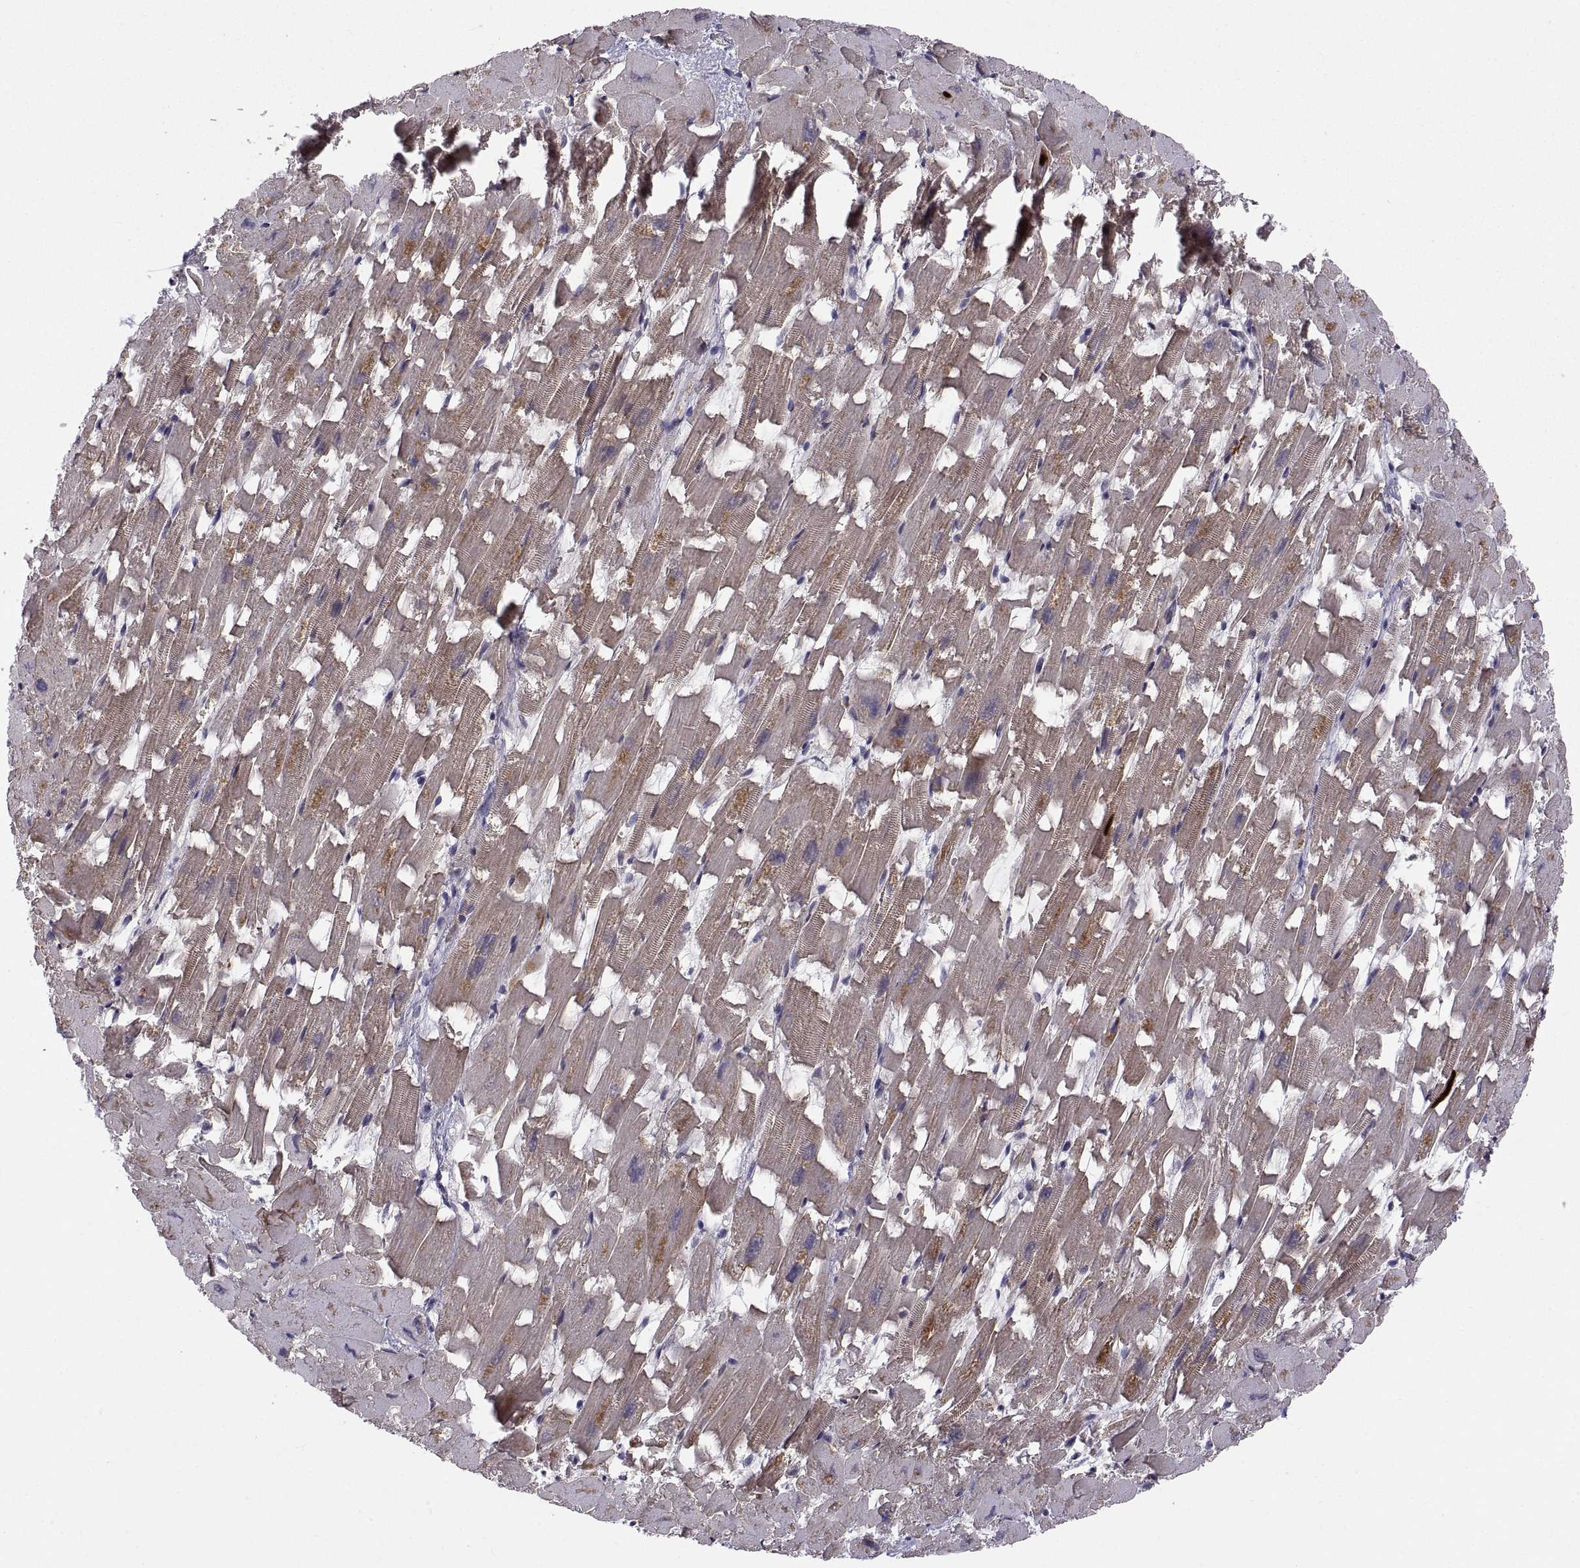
{"staining": {"intensity": "moderate", "quantity": "<25%", "location": "cytoplasmic/membranous"}, "tissue": "heart muscle", "cell_type": "Cardiomyocytes", "image_type": "normal", "snomed": [{"axis": "morphology", "description": "Normal tissue, NOS"}, {"axis": "topography", "description": "Heart"}], "caption": "IHC histopathology image of benign heart muscle: human heart muscle stained using immunohistochemistry (IHC) shows low levels of moderate protein expression localized specifically in the cytoplasmic/membranous of cardiomyocytes, appearing as a cytoplasmic/membranous brown color.", "gene": "ABL2", "patient": {"sex": "female", "age": 64}}